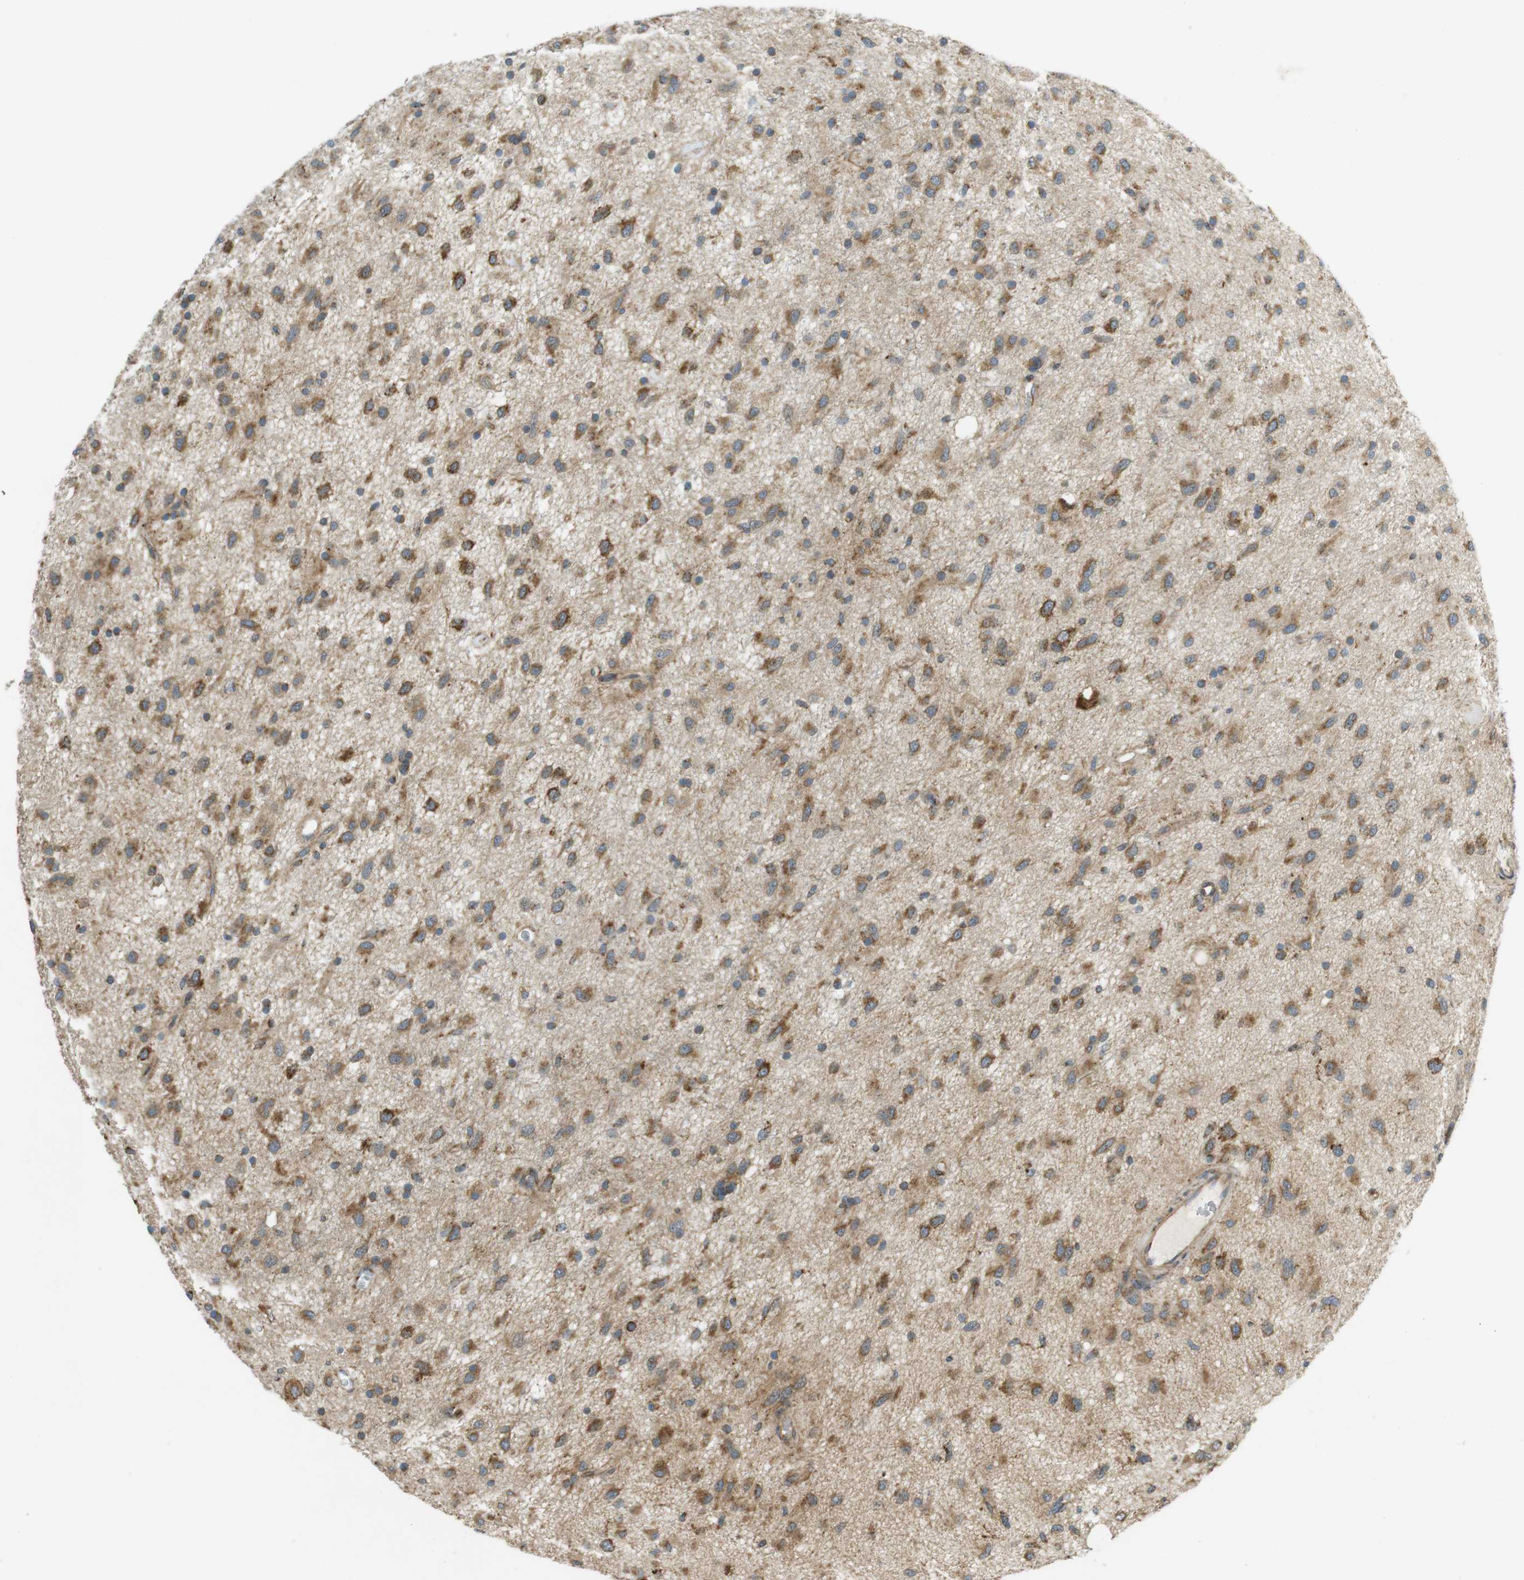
{"staining": {"intensity": "moderate", "quantity": ">75%", "location": "cytoplasmic/membranous"}, "tissue": "glioma", "cell_type": "Tumor cells", "image_type": "cancer", "snomed": [{"axis": "morphology", "description": "Glioma, malignant, Low grade"}, {"axis": "topography", "description": "Brain"}], "caption": "Moderate cytoplasmic/membranous protein expression is seen in about >75% of tumor cells in glioma.", "gene": "SLC41A1", "patient": {"sex": "male", "age": 77}}